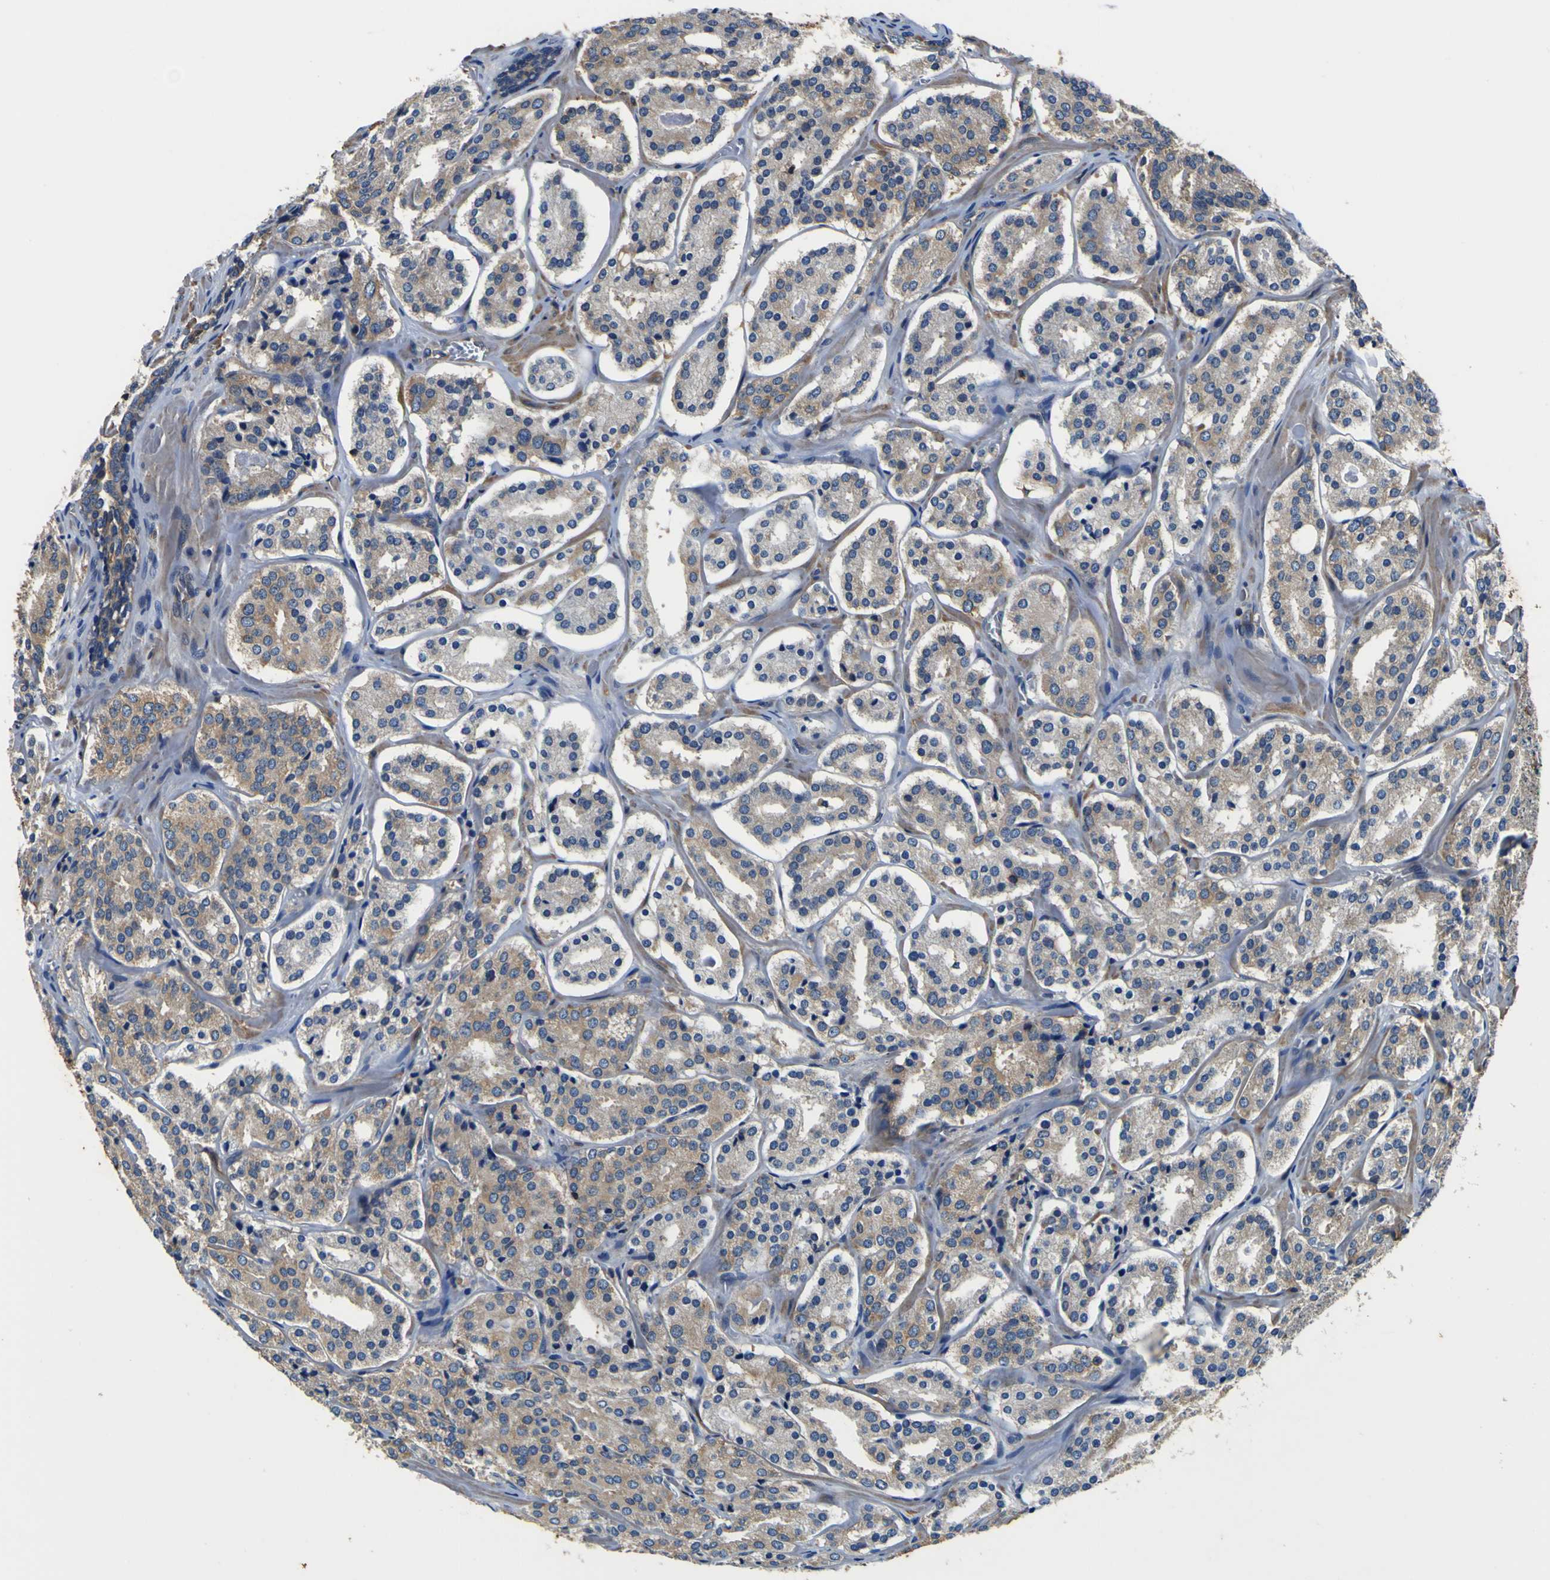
{"staining": {"intensity": "weak", "quantity": ">75%", "location": "cytoplasmic/membranous"}, "tissue": "prostate cancer", "cell_type": "Tumor cells", "image_type": "cancer", "snomed": [{"axis": "morphology", "description": "Adenocarcinoma, High grade"}, {"axis": "topography", "description": "Prostate"}], "caption": "DAB immunohistochemical staining of prostate adenocarcinoma (high-grade) demonstrates weak cytoplasmic/membranous protein staining in approximately >75% of tumor cells. The staining is performed using DAB brown chromogen to label protein expression. The nuclei are counter-stained blue using hematoxylin.", "gene": "CNR2", "patient": {"sex": "male", "age": 60}}